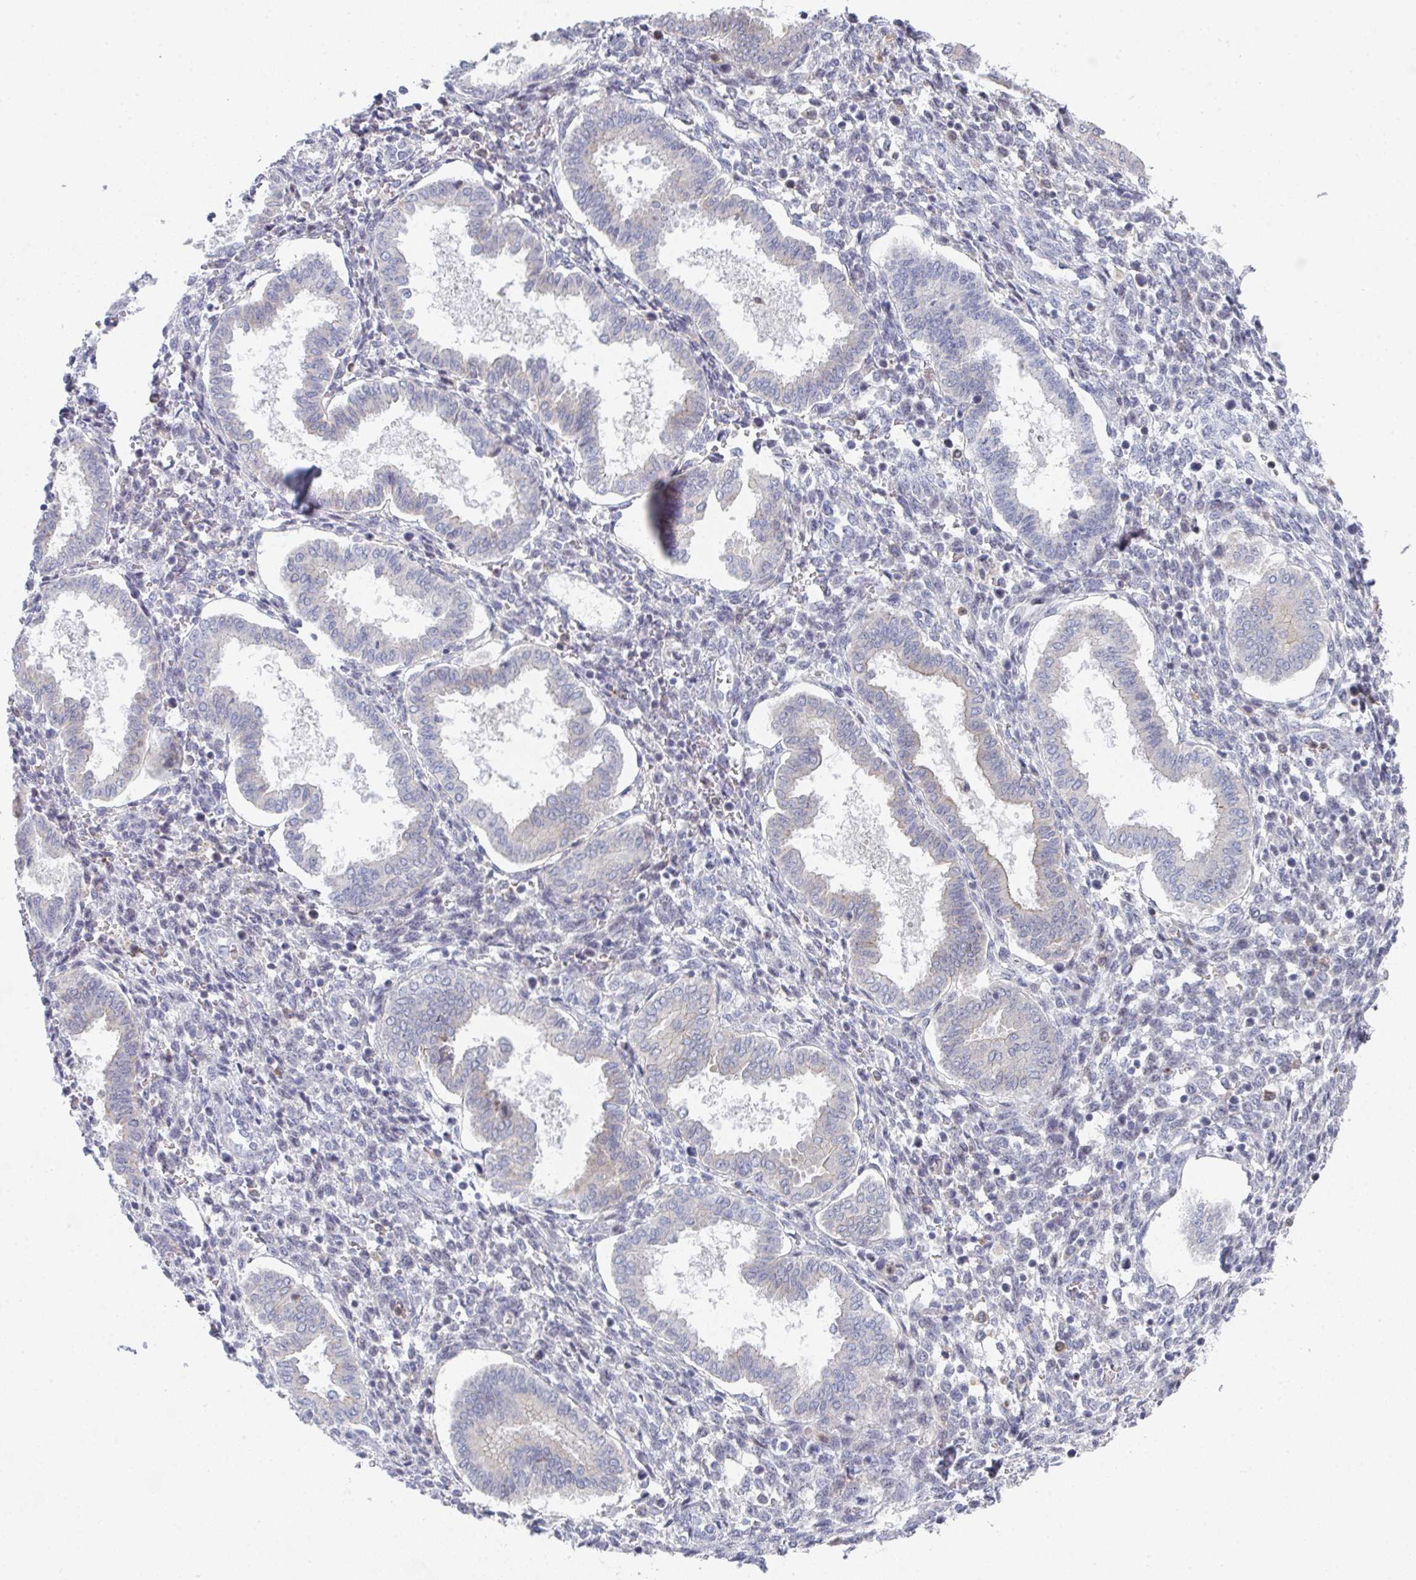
{"staining": {"intensity": "negative", "quantity": "none", "location": "none"}, "tissue": "endometrium", "cell_type": "Cells in endometrial stroma", "image_type": "normal", "snomed": [{"axis": "morphology", "description": "Normal tissue, NOS"}, {"axis": "topography", "description": "Endometrium"}], "caption": "Endometrium stained for a protein using immunohistochemistry (IHC) shows no staining cells in endometrial stroma.", "gene": "KLHL33", "patient": {"sex": "female", "age": 24}}